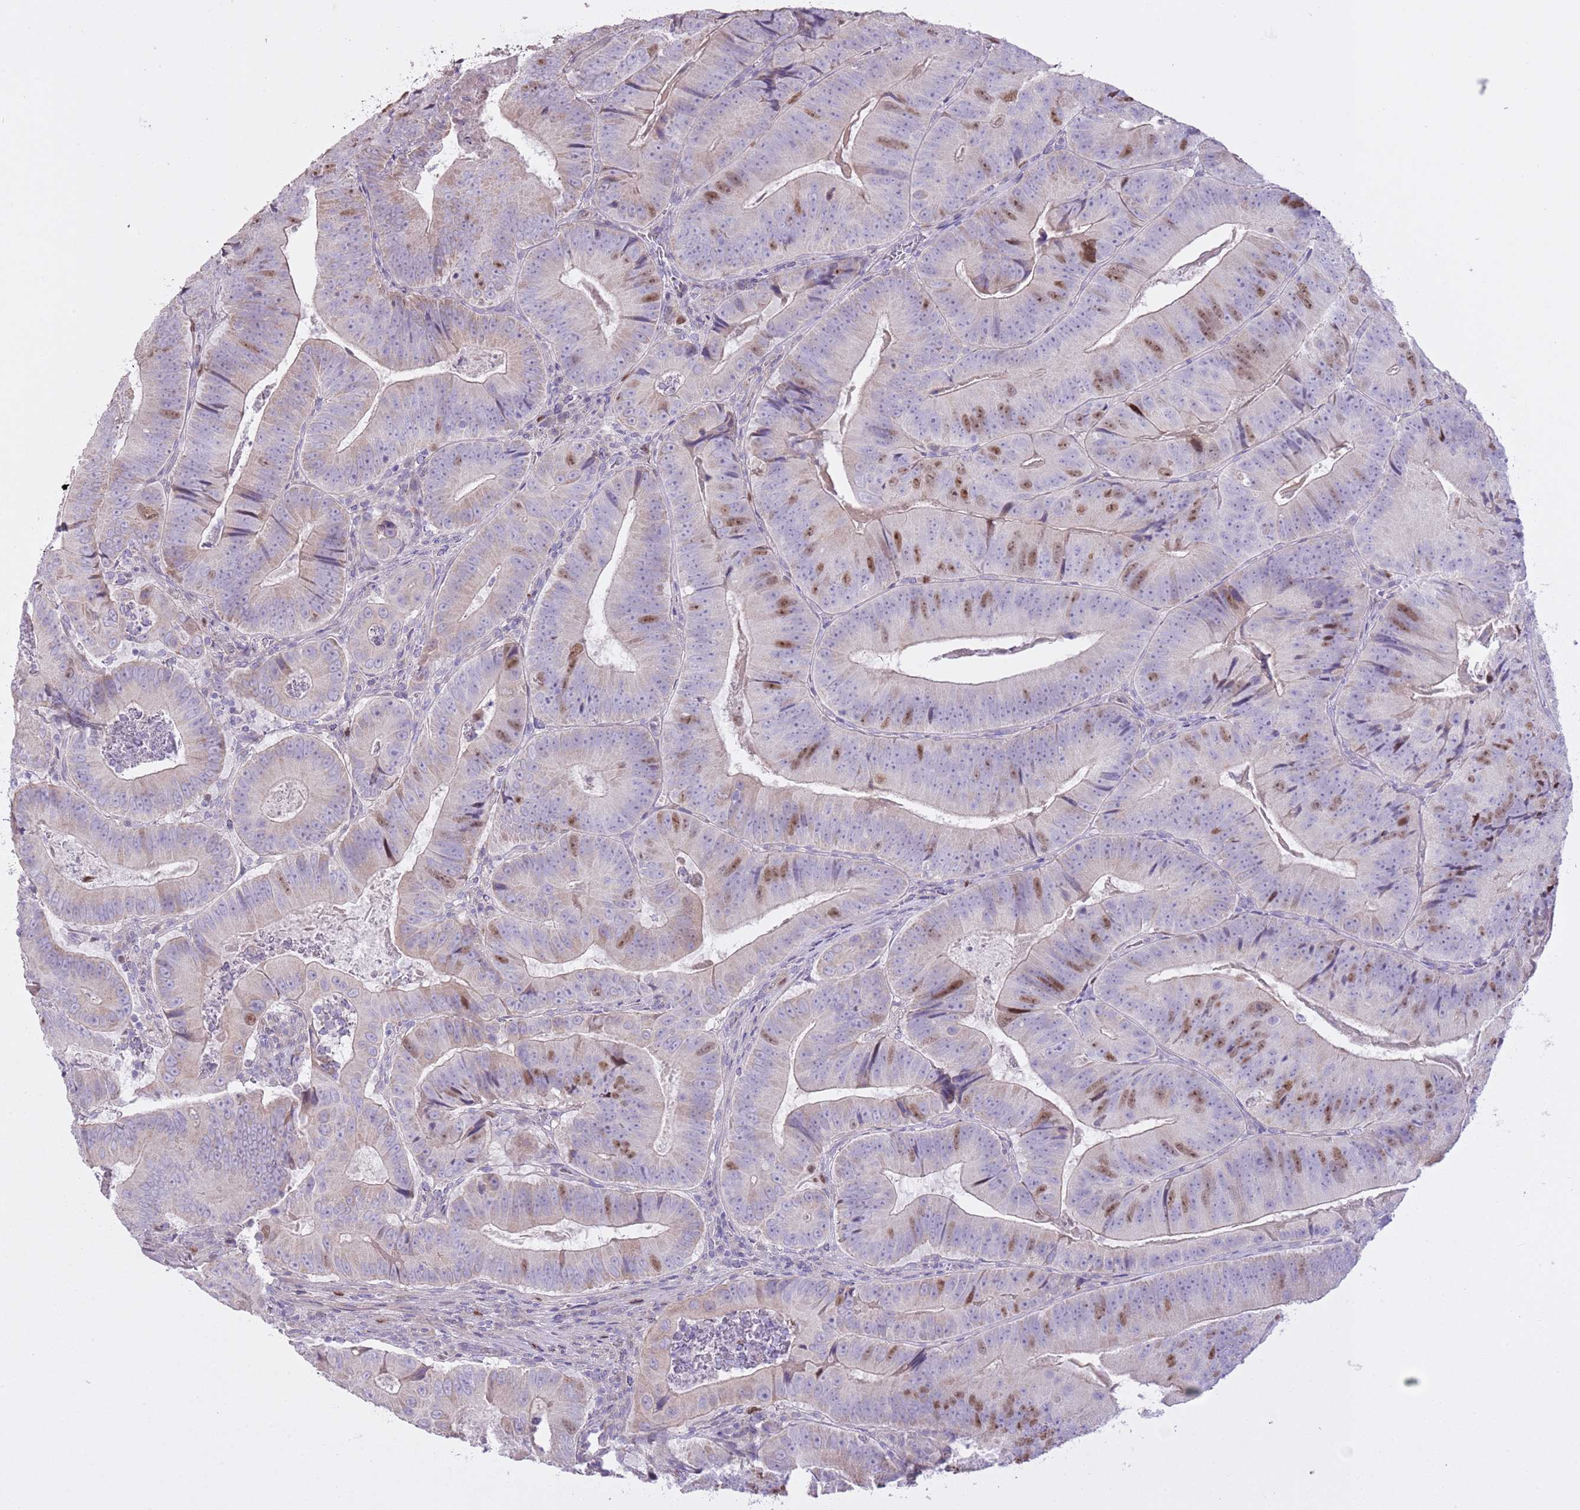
{"staining": {"intensity": "moderate", "quantity": "25%-75%", "location": "nuclear"}, "tissue": "colorectal cancer", "cell_type": "Tumor cells", "image_type": "cancer", "snomed": [{"axis": "morphology", "description": "Adenocarcinoma, NOS"}, {"axis": "topography", "description": "Colon"}], "caption": "This histopathology image demonstrates IHC staining of human colorectal cancer (adenocarcinoma), with medium moderate nuclear expression in about 25%-75% of tumor cells.", "gene": "GMNN", "patient": {"sex": "female", "age": 86}}